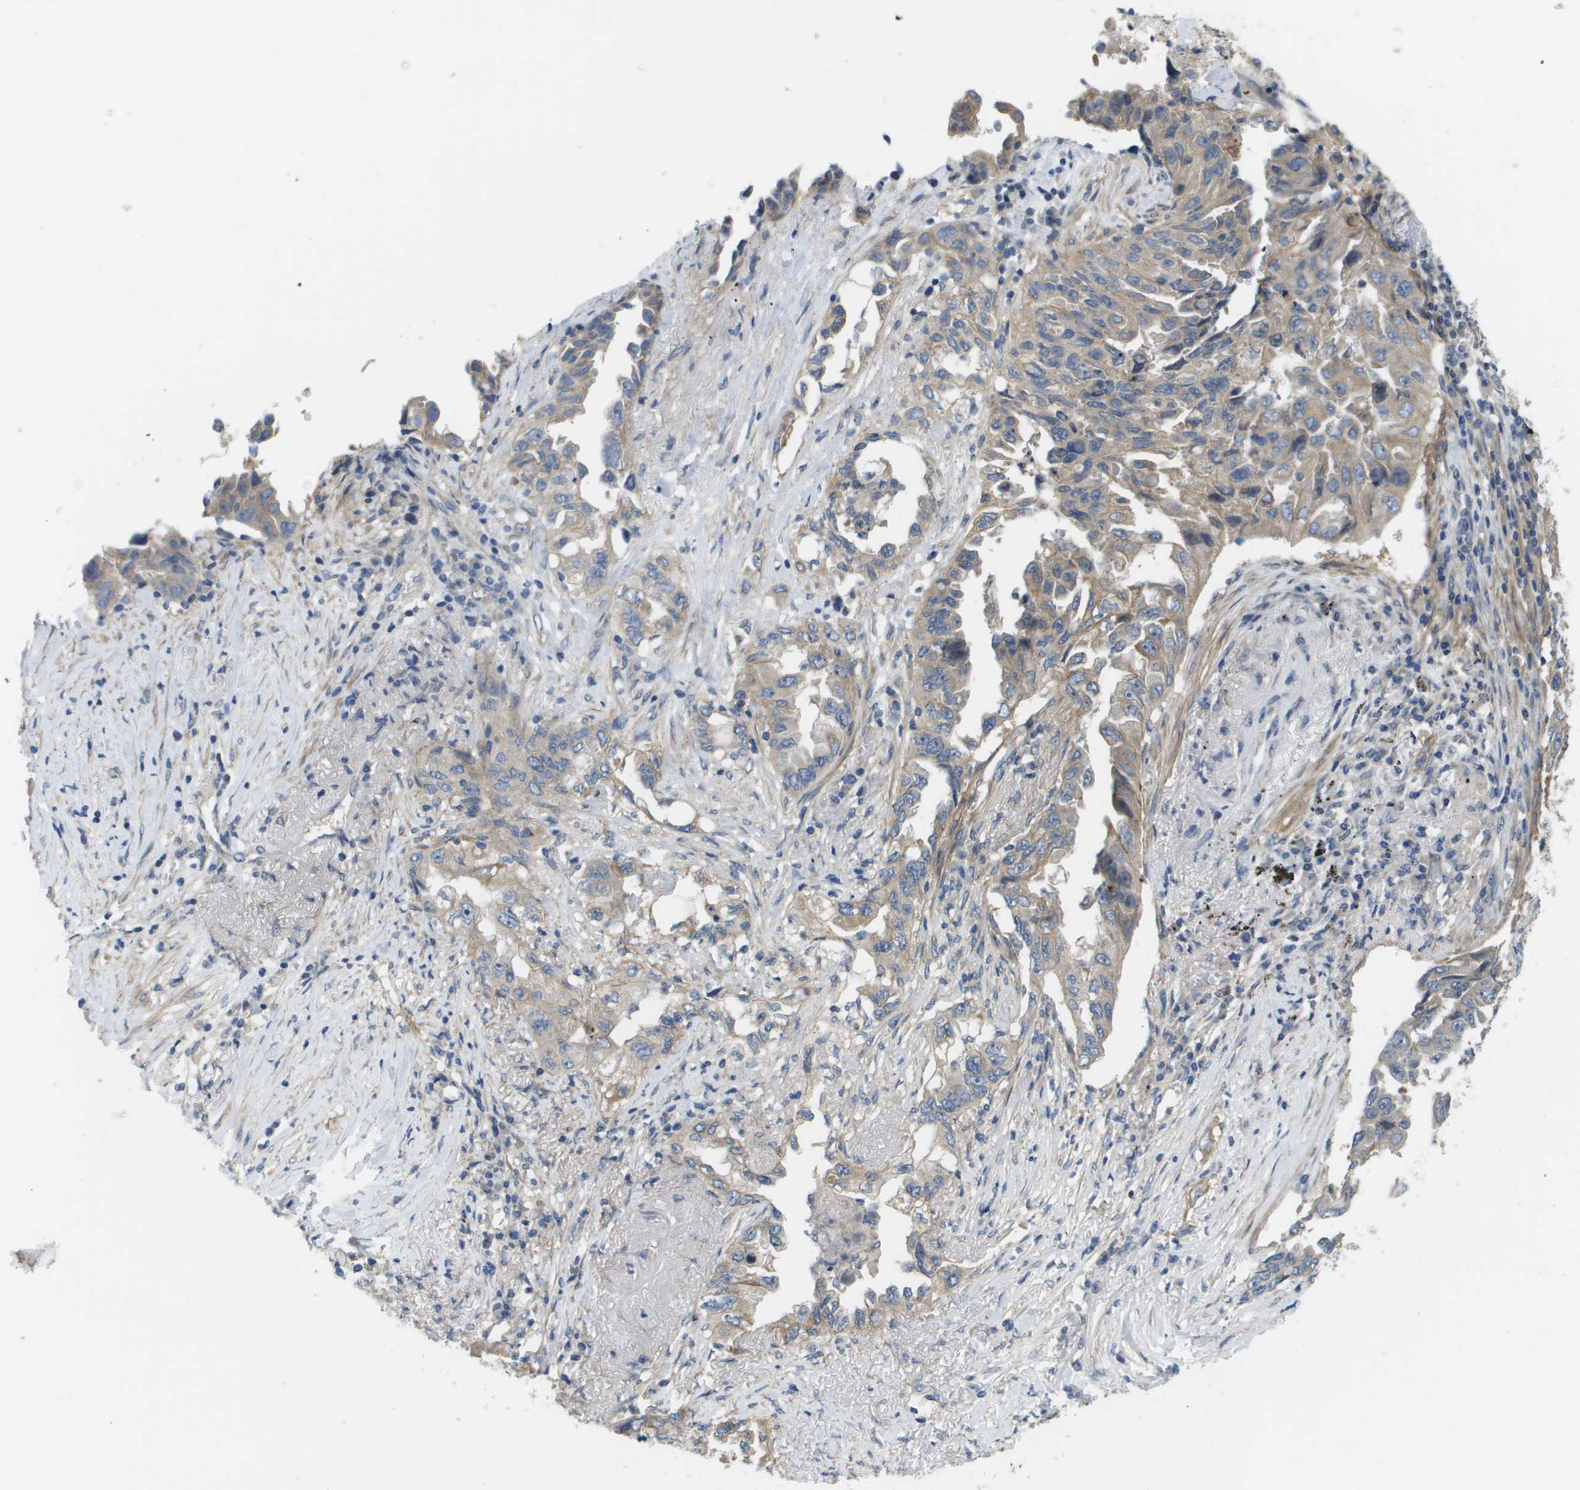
{"staining": {"intensity": "weak", "quantity": "<25%", "location": "cytoplasmic/membranous"}, "tissue": "lung cancer", "cell_type": "Tumor cells", "image_type": "cancer", "snomed": [{"axis": "morphology", "description": "Adenocarcinoma, NOS"}, {"axis": "topography", "description": "Lung"}], "caption": "There is no significant staining in tumor cells of lung cancer (adenocarcinoma).", "gene": "KRT23", "patient": {"sex": "female", "age": 51}}